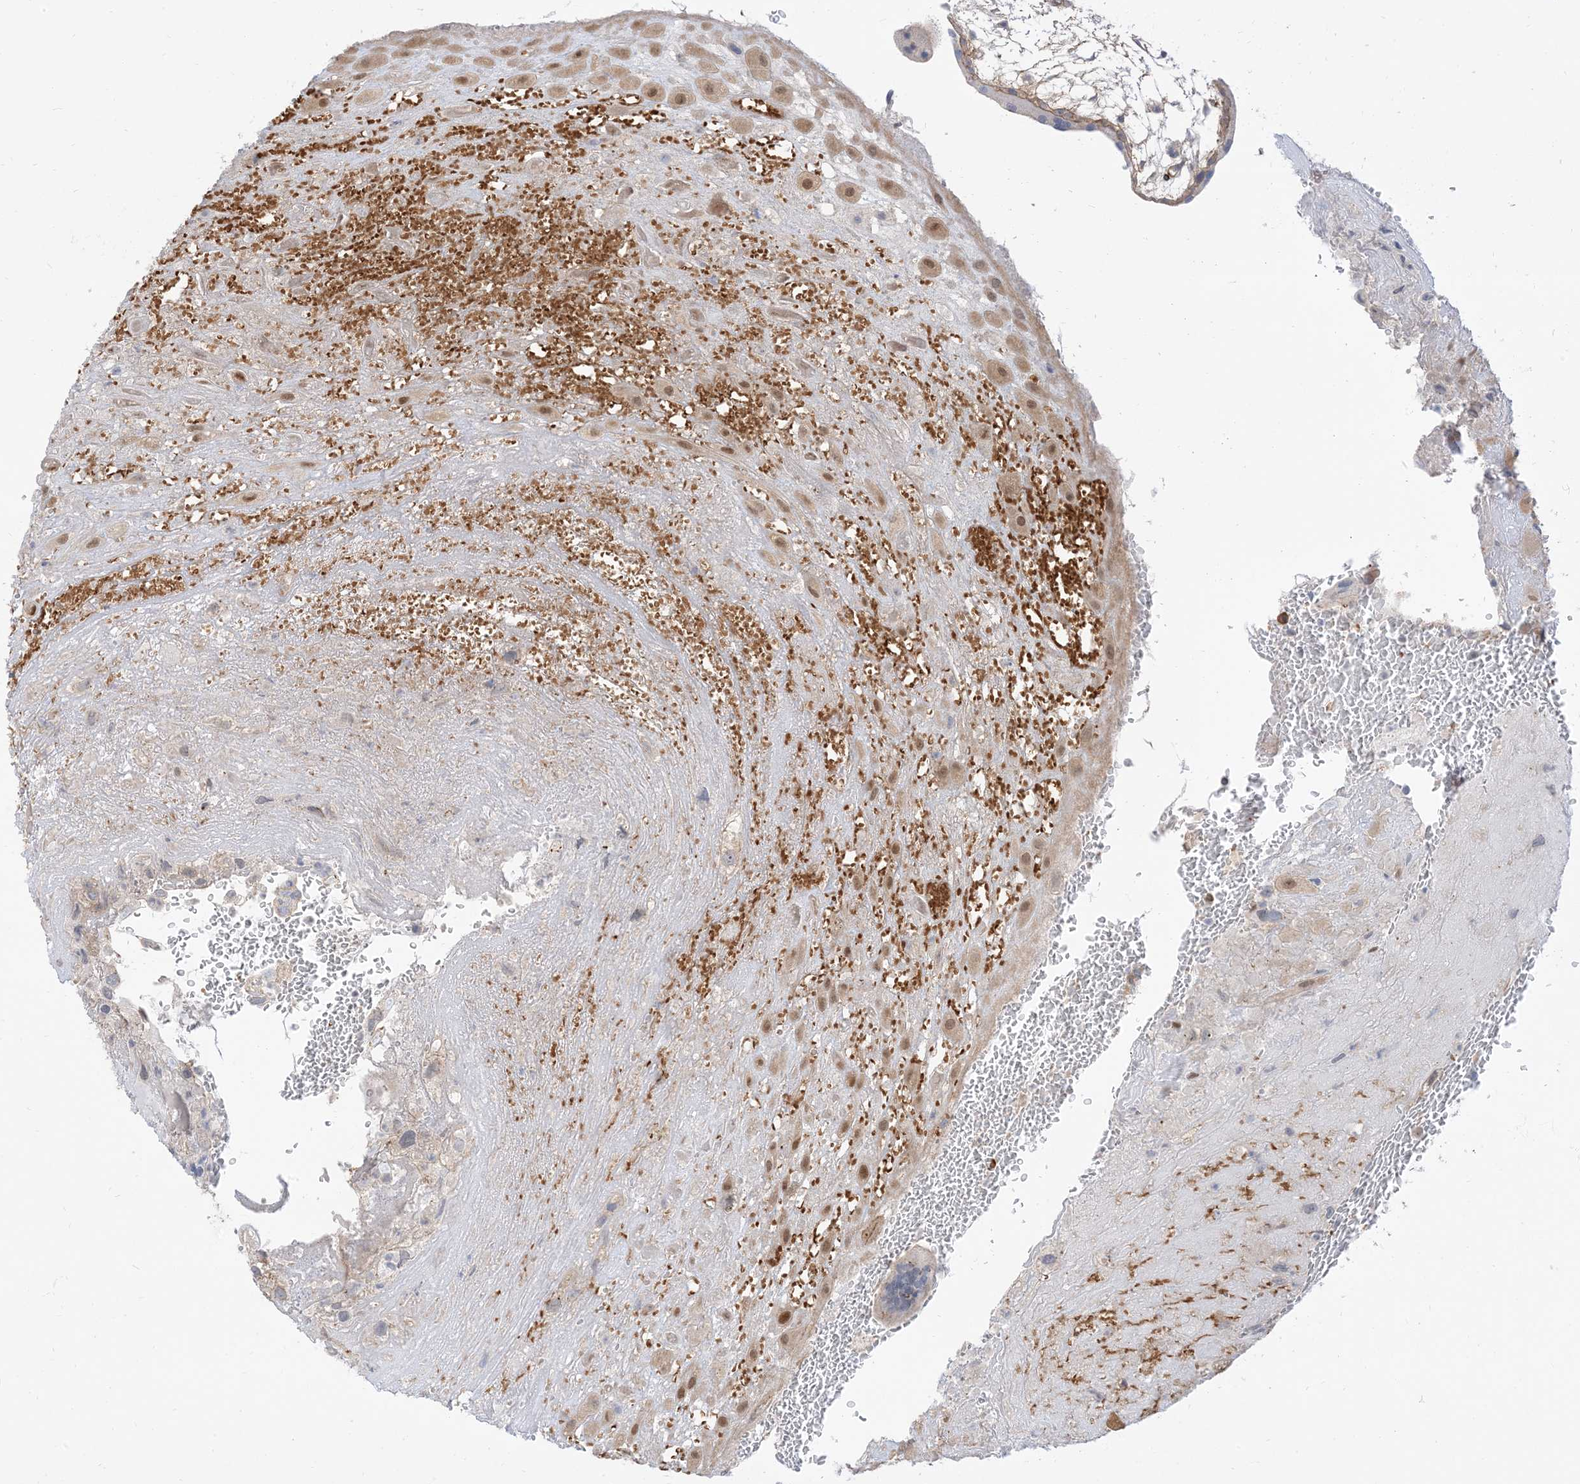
{"staining": {"intensity": "moderate", "quantity": "<25%", "location": "cytoplasmic/membranous,nuclear"}, "tissue": "placenta", "cell_type": "Decidual cells", "image_type": "normal", "snomed": [{"axis": "morphology", "description": "Normal tissue, NOS"}, {"axis": "topography", "description": "Placenta"}], "caption": "Moderate cytoplasmic/membranous,nuclear protein expression is seen in about <25% of decidual cells in placenta.", "gene": "RIN1", "patient": {"sex": "female", "age": 35}}